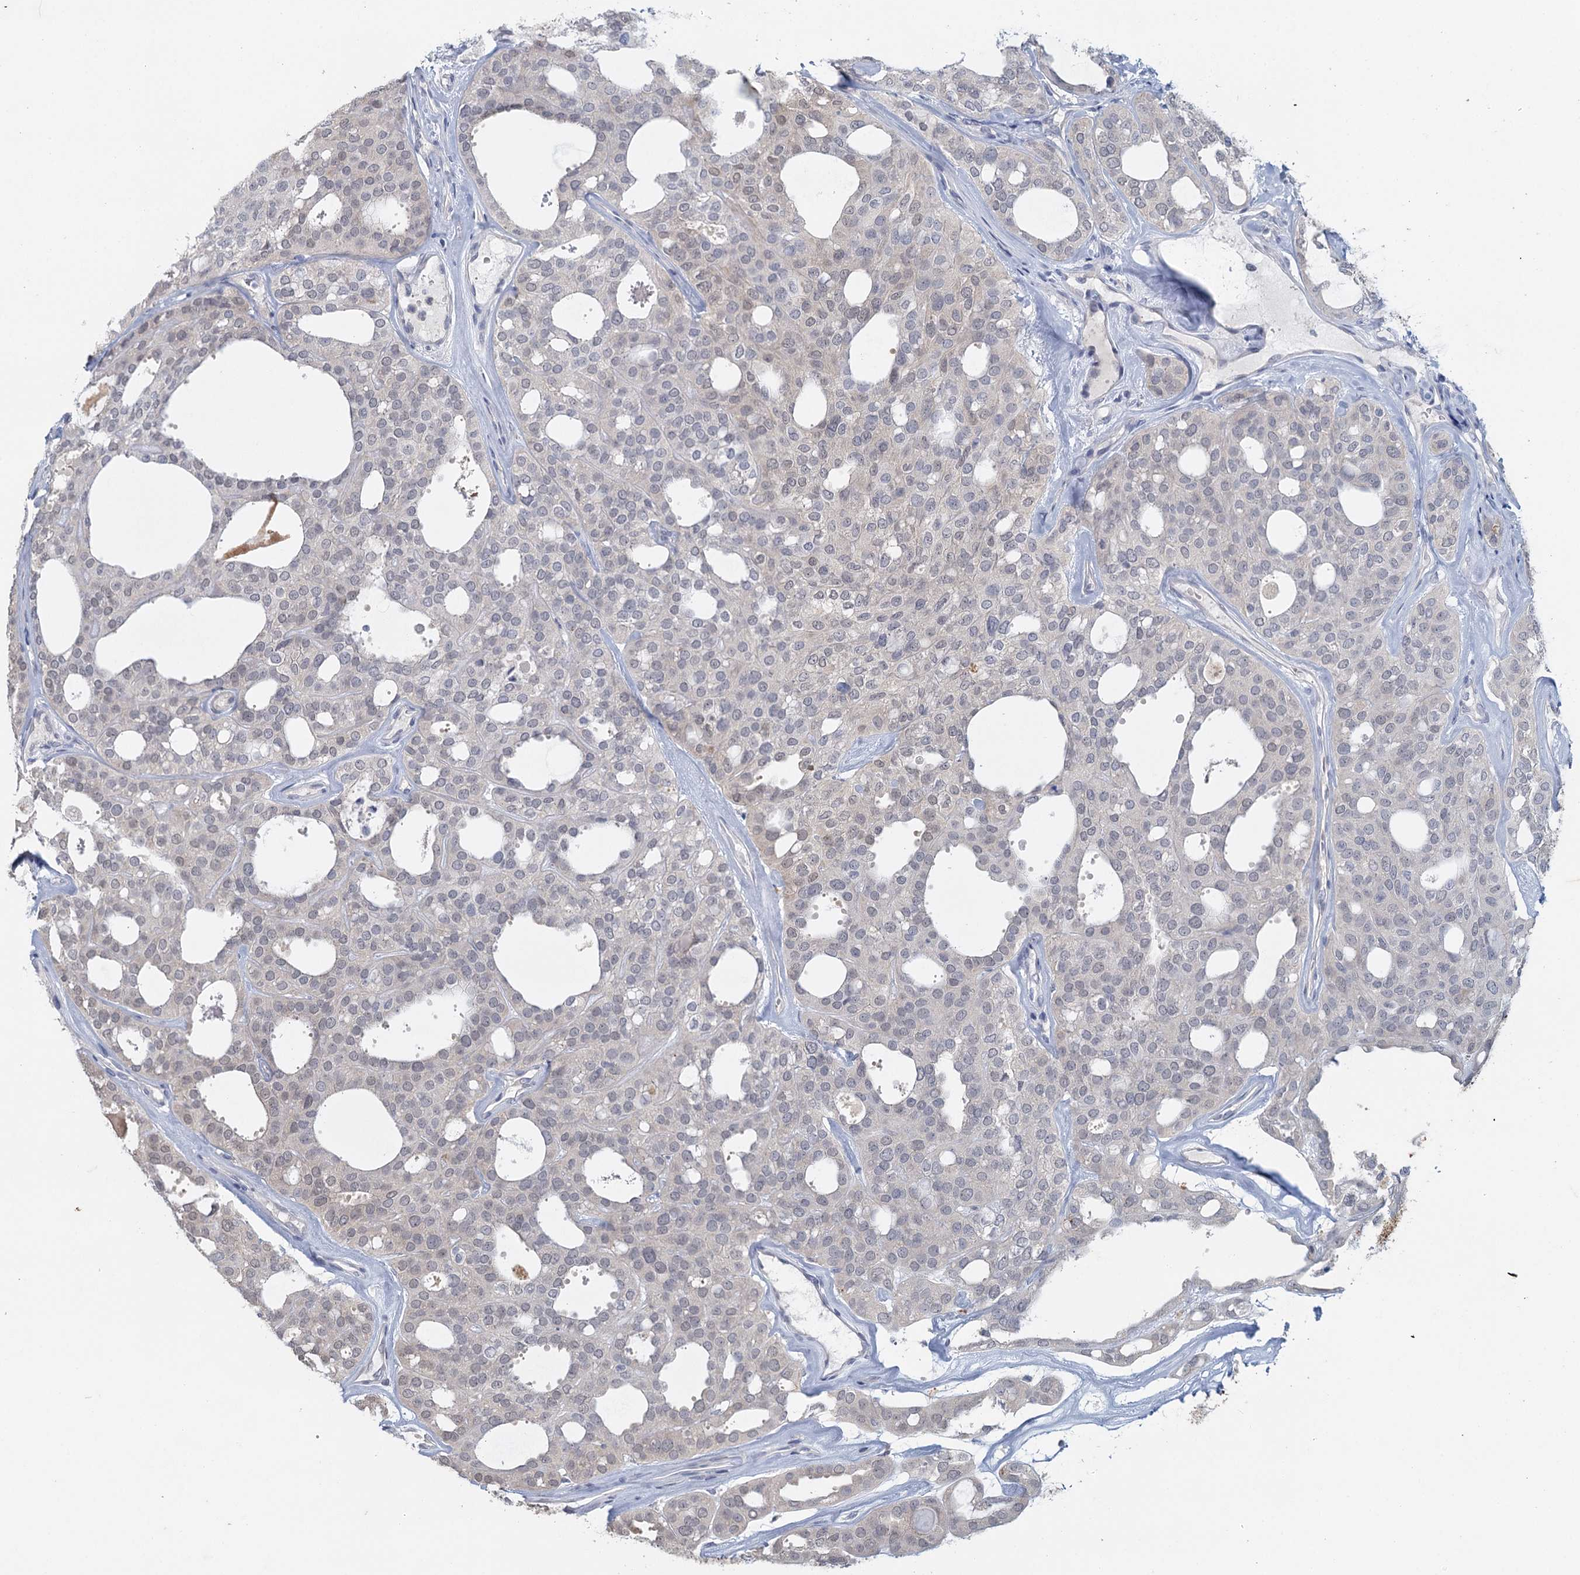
{"staining": {"intensity": "negative", "quantity": "none", "location": "none"}, "tissue": "thyroid cancer", "cell_type": "Tumor cells", "image_type": "cancer", "snomed": [{"axis": "morphology", "description": "Follicular adenoma carcinoma, NOS"}, {"axis": "topography", "description": "Thyroid gland"}], "caption": "This photomicrograph is of follicular adenoma carcinoma (thyroid) stained with immunohistochemistry to label a protein in brown with the nuclei are counter-stained blue. There is no positivity in tumor cells. (Brightfield microscopy of DAB immunohistochemistry at high magnification).", "gene": "MYO7B", "patient": {"sex": "male", "age": 75}}